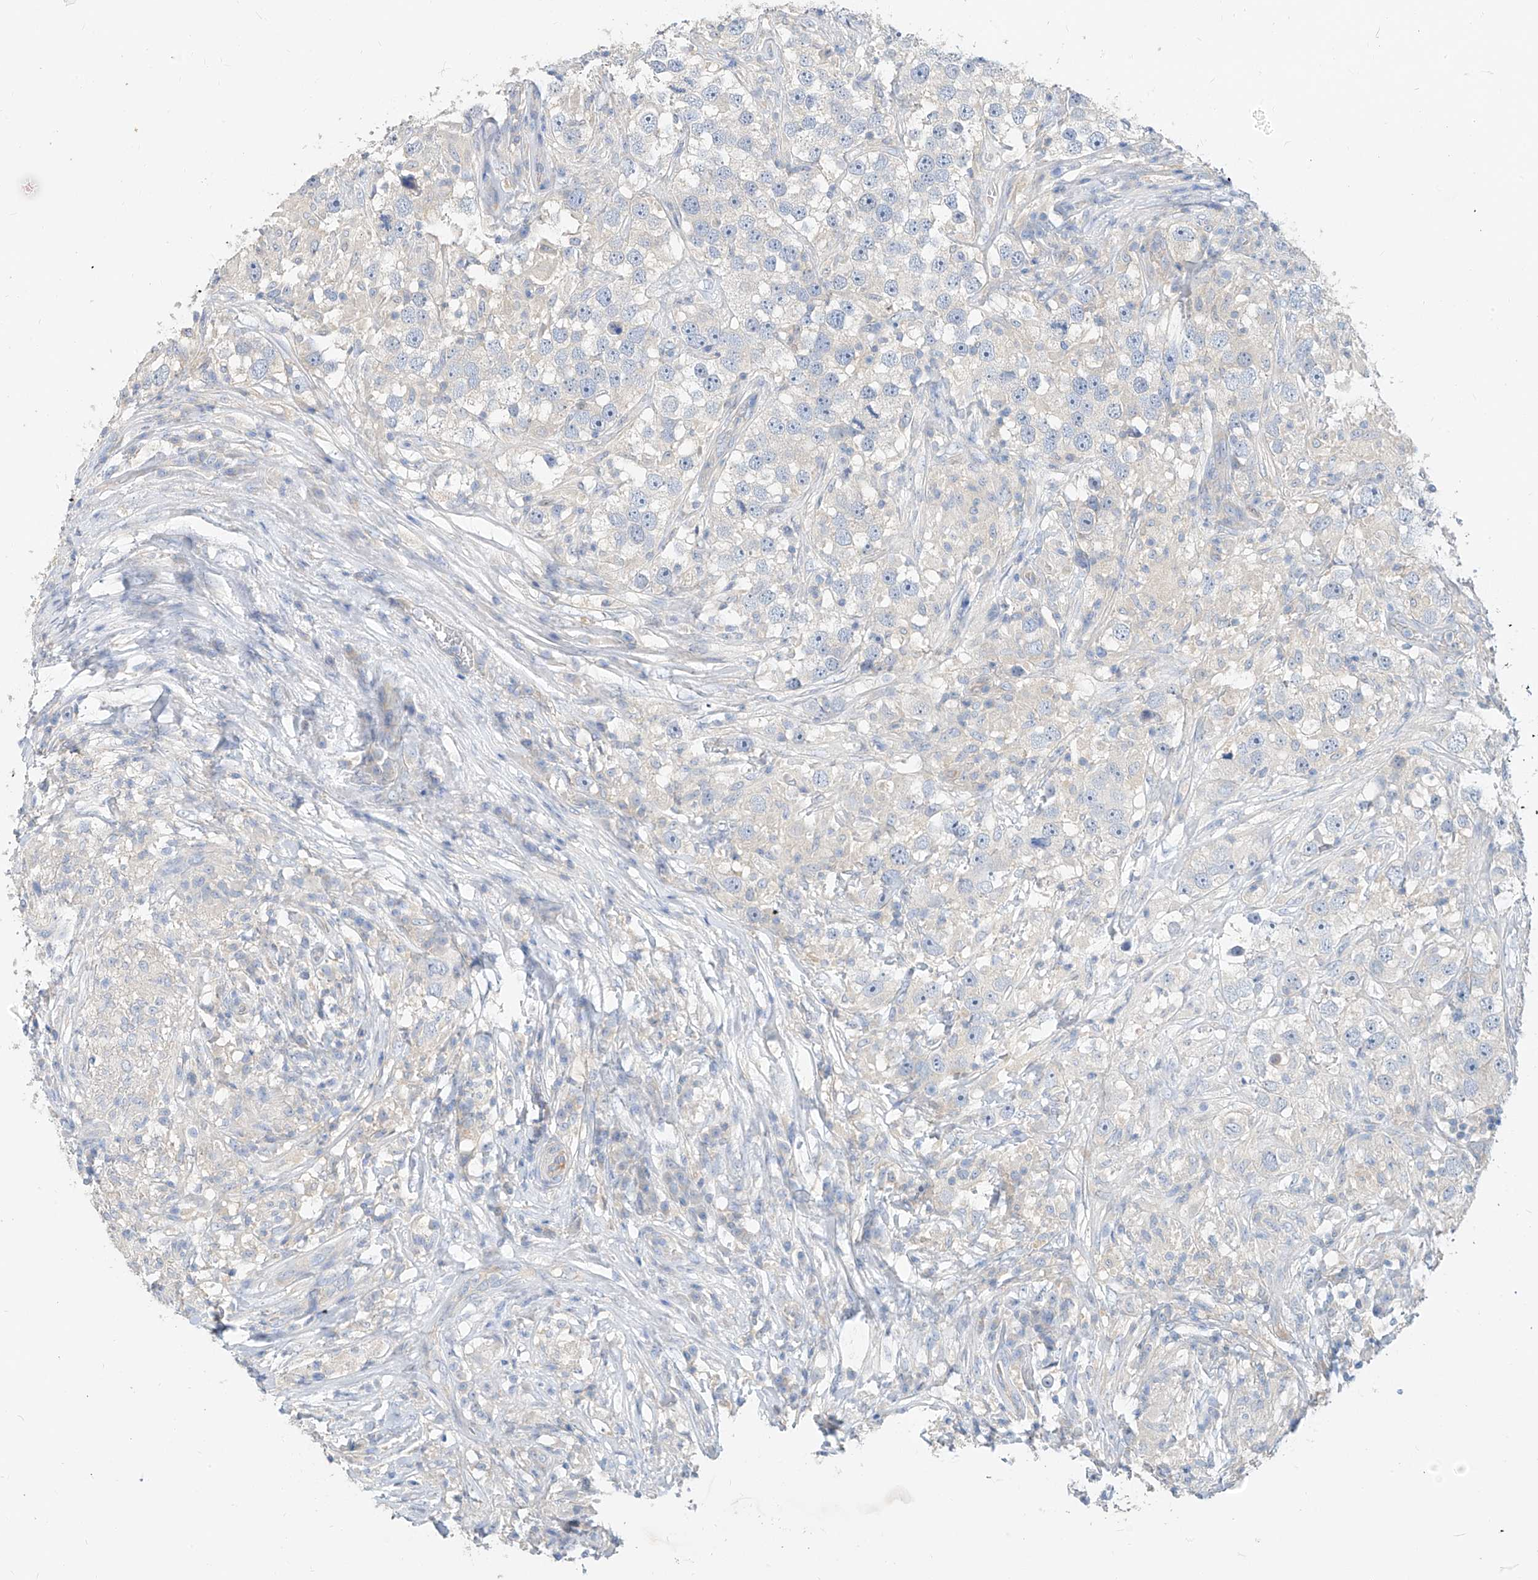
{"staining": {"intensity": "negative", "quantity": "none", "location": "none"}, "tissue": "testis cancer", "cell_type": "Tumor cells", "image_type": "cancer", "snomed": [{"axis": "morphology", "description": "Seminoma, NOS"}, {"axis": "topography", "description": "Testis"}], "caption": "Photomicrograph shows no protein expression in tumor cells of testis seminoma tissue.", "gene": "ZZEF1", "patient": {"sex": "male", "age": 49}}